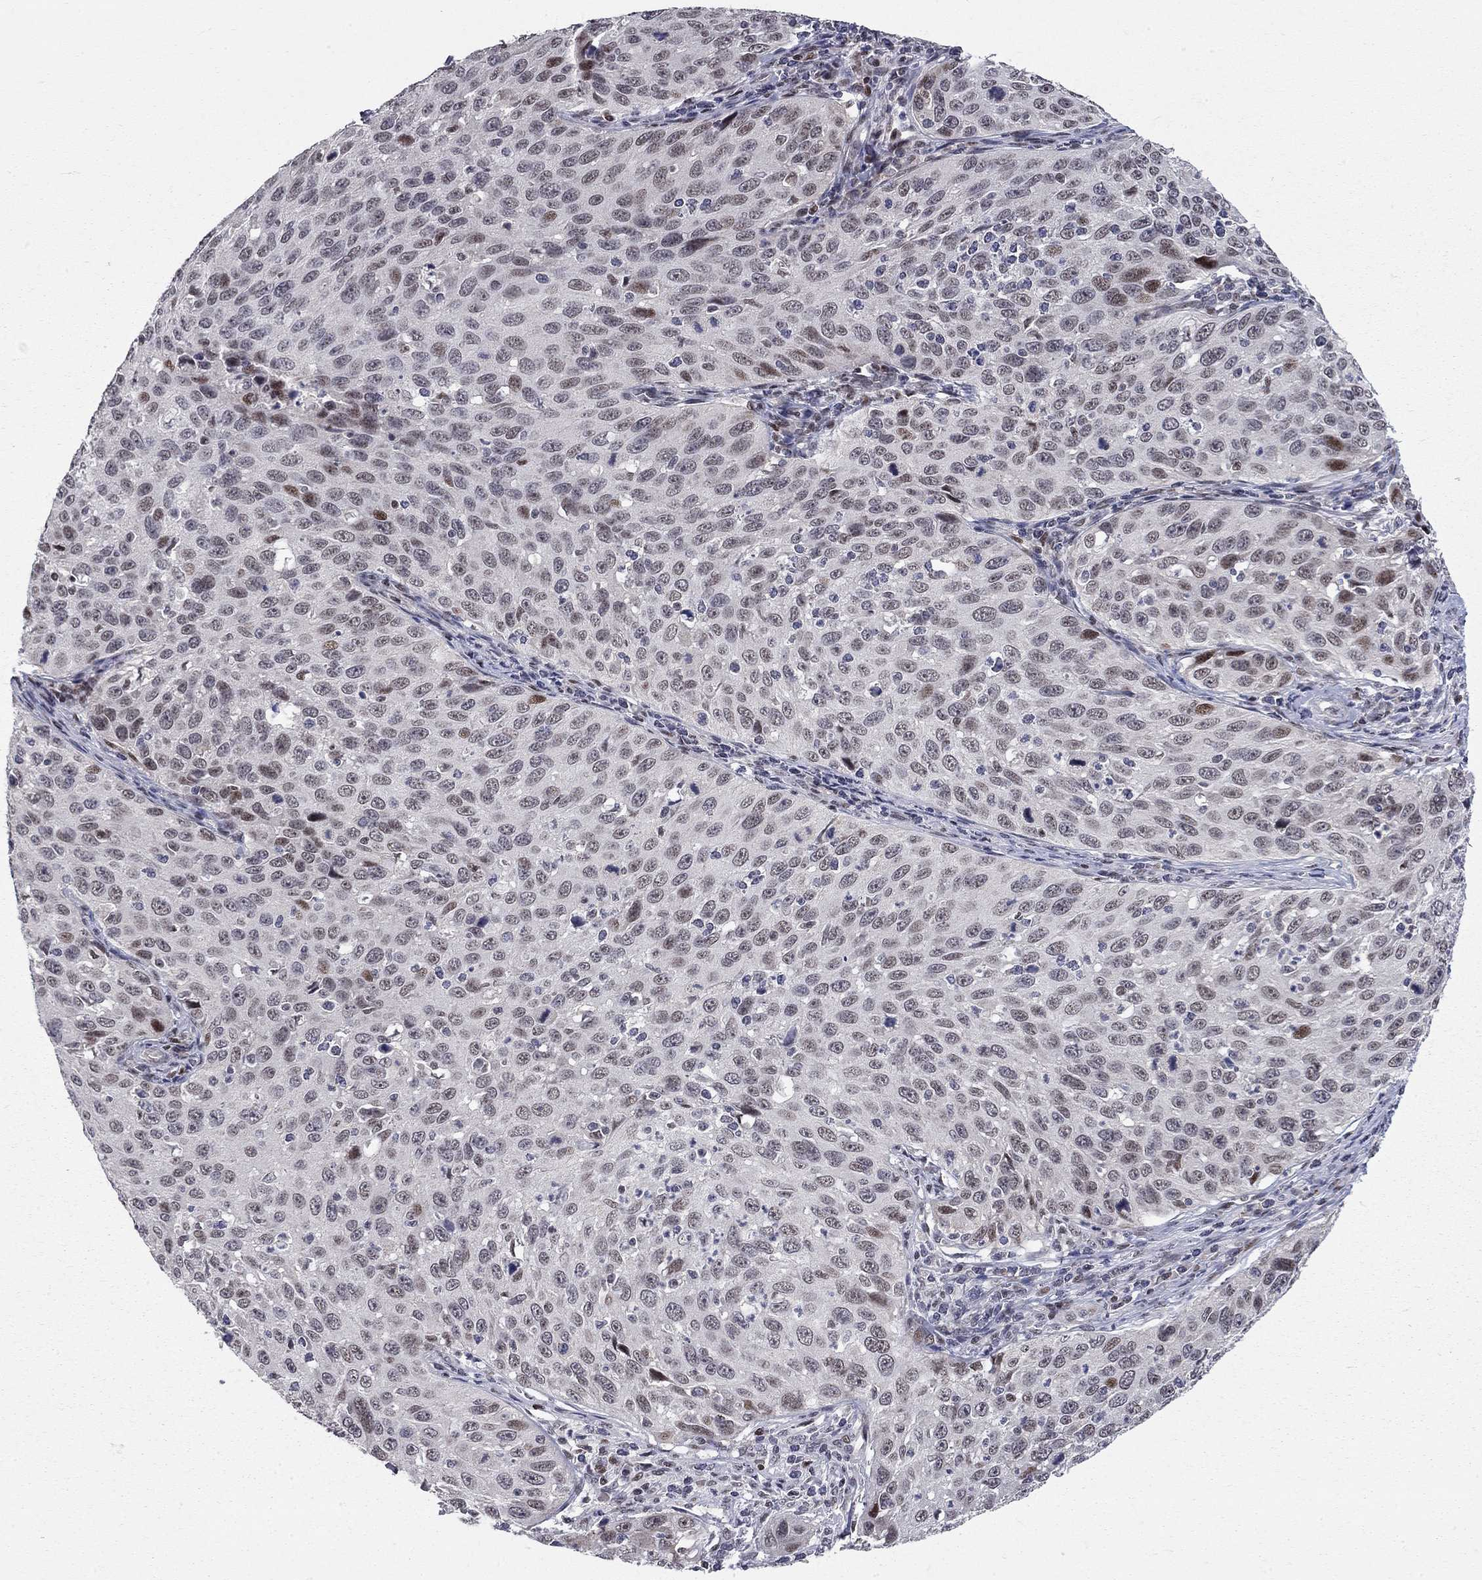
{"staining": {"intensity": "moderate", "quantity": "<25%", "location": "nuclear"}, "tissue": "cervical cancer", "cell_type": "Tumor cells", "image_type": "cancer", "snomed": [{"axis": "morphology", "description": "Squamous cell carcinoma, NOS"}, {"axis": "topography", "description": "Cervix"}], "caption": "Immunohistochemistry (IHC) (DAB (3,3'-diaminobenzidine)) staining of cervical squamous cell carcinoma demonstrates moderate nuclear protein expression in about <25% of tumor cells.", "gene": "HDAC3", "patient": {"sex": "female", "age": 26}}